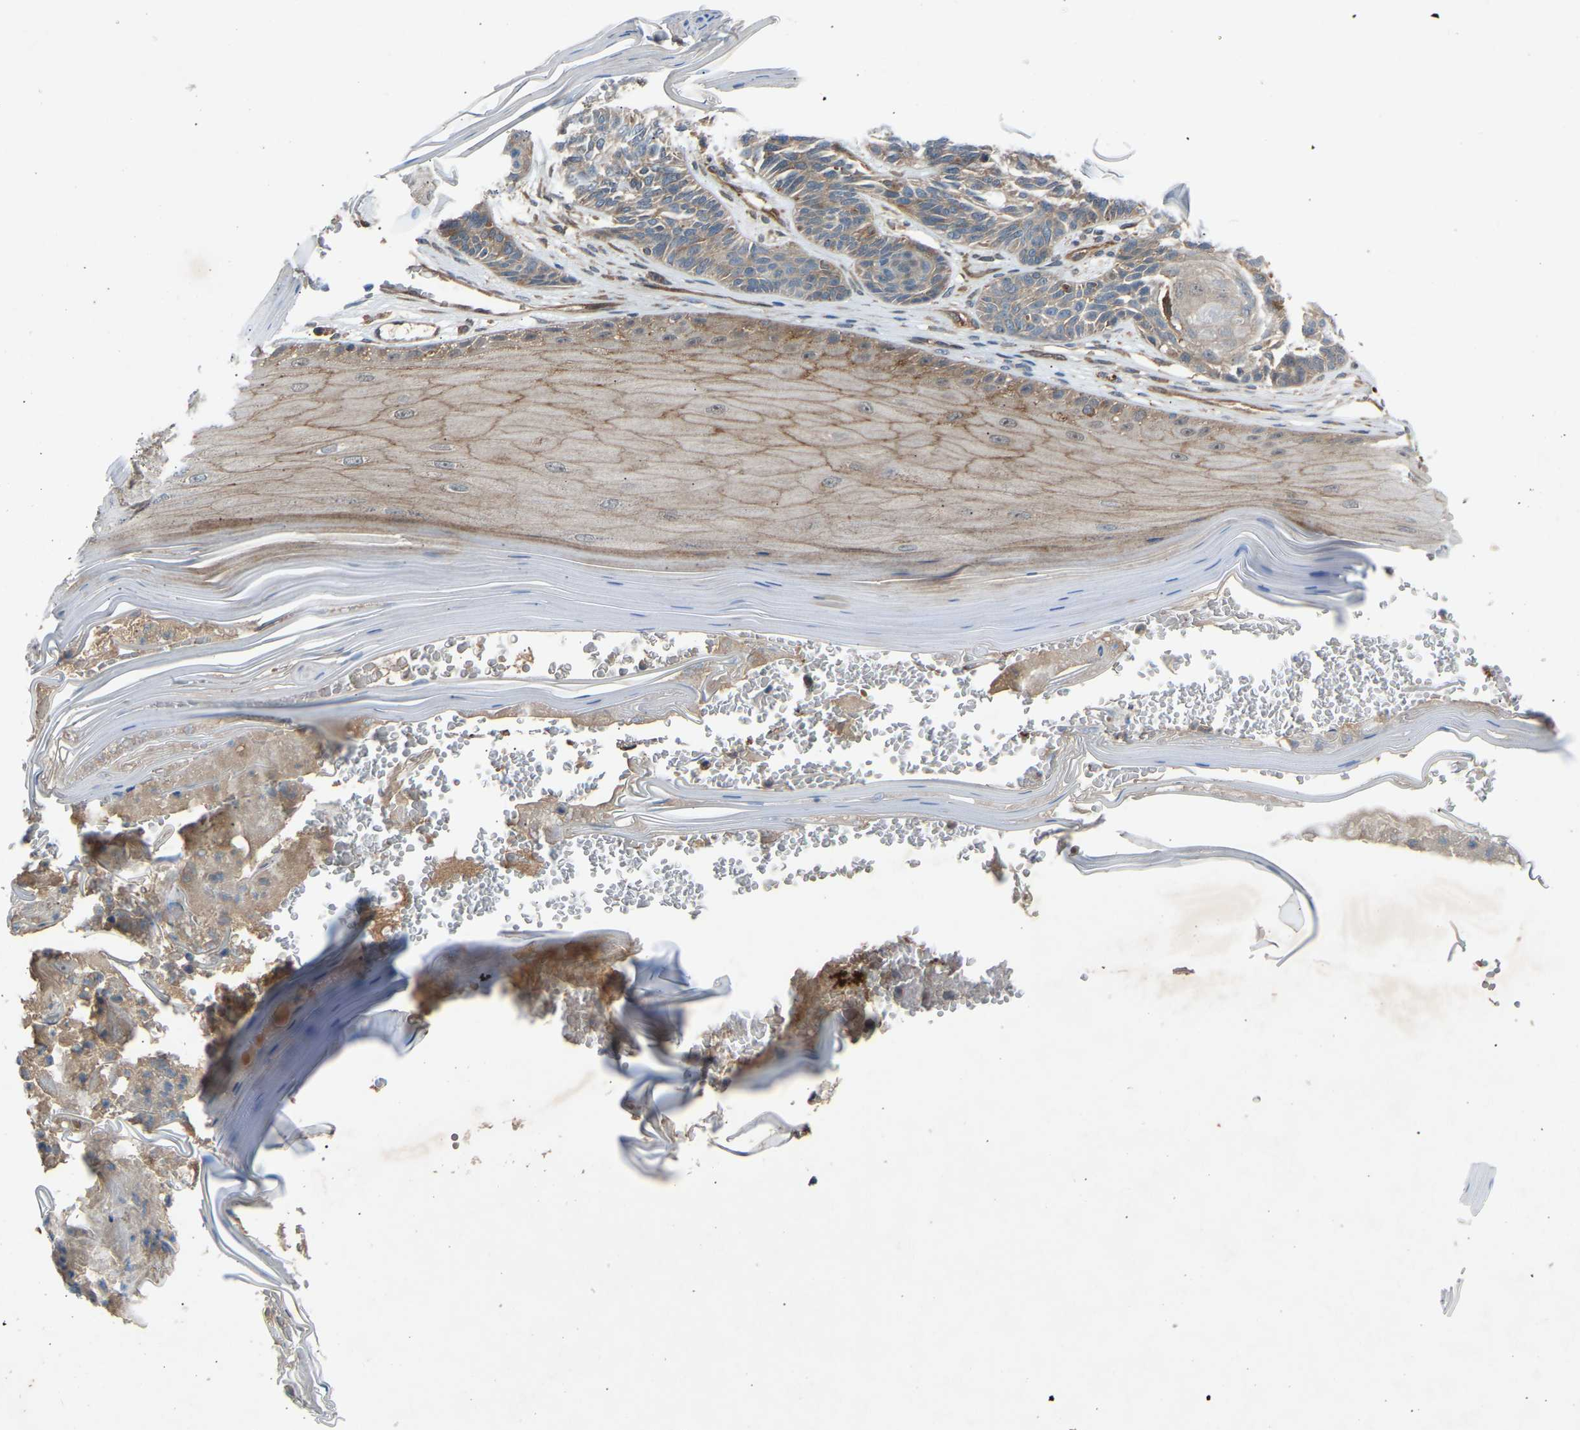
{"staining": {"intensity": "weak", "quantity": ">75%", "location": "cytoplasmic/membranous"}, "tissue": "skin cancer", "cell_type": "Tumor cells", "image_type": "cancer", "snomed": [{"axis": "morphology", "description": "Basal cell carcinoma"}, {"axis": "topography", "description": "Skin"}], "caption": "Immunohistochemistry (IHC) image of neoplastic tissue: human basal cell carcinoma (skin) stained using immunohistochemistry (IHC) demonstrates low levels of weak protein expression localized specifically in the cytoplasmic/membranous of tumor cells, appearing as a cytoplasmic/membranous brown color.", "gene": "GAS2L1", "patient": {"sex": "male", "age": 55}}